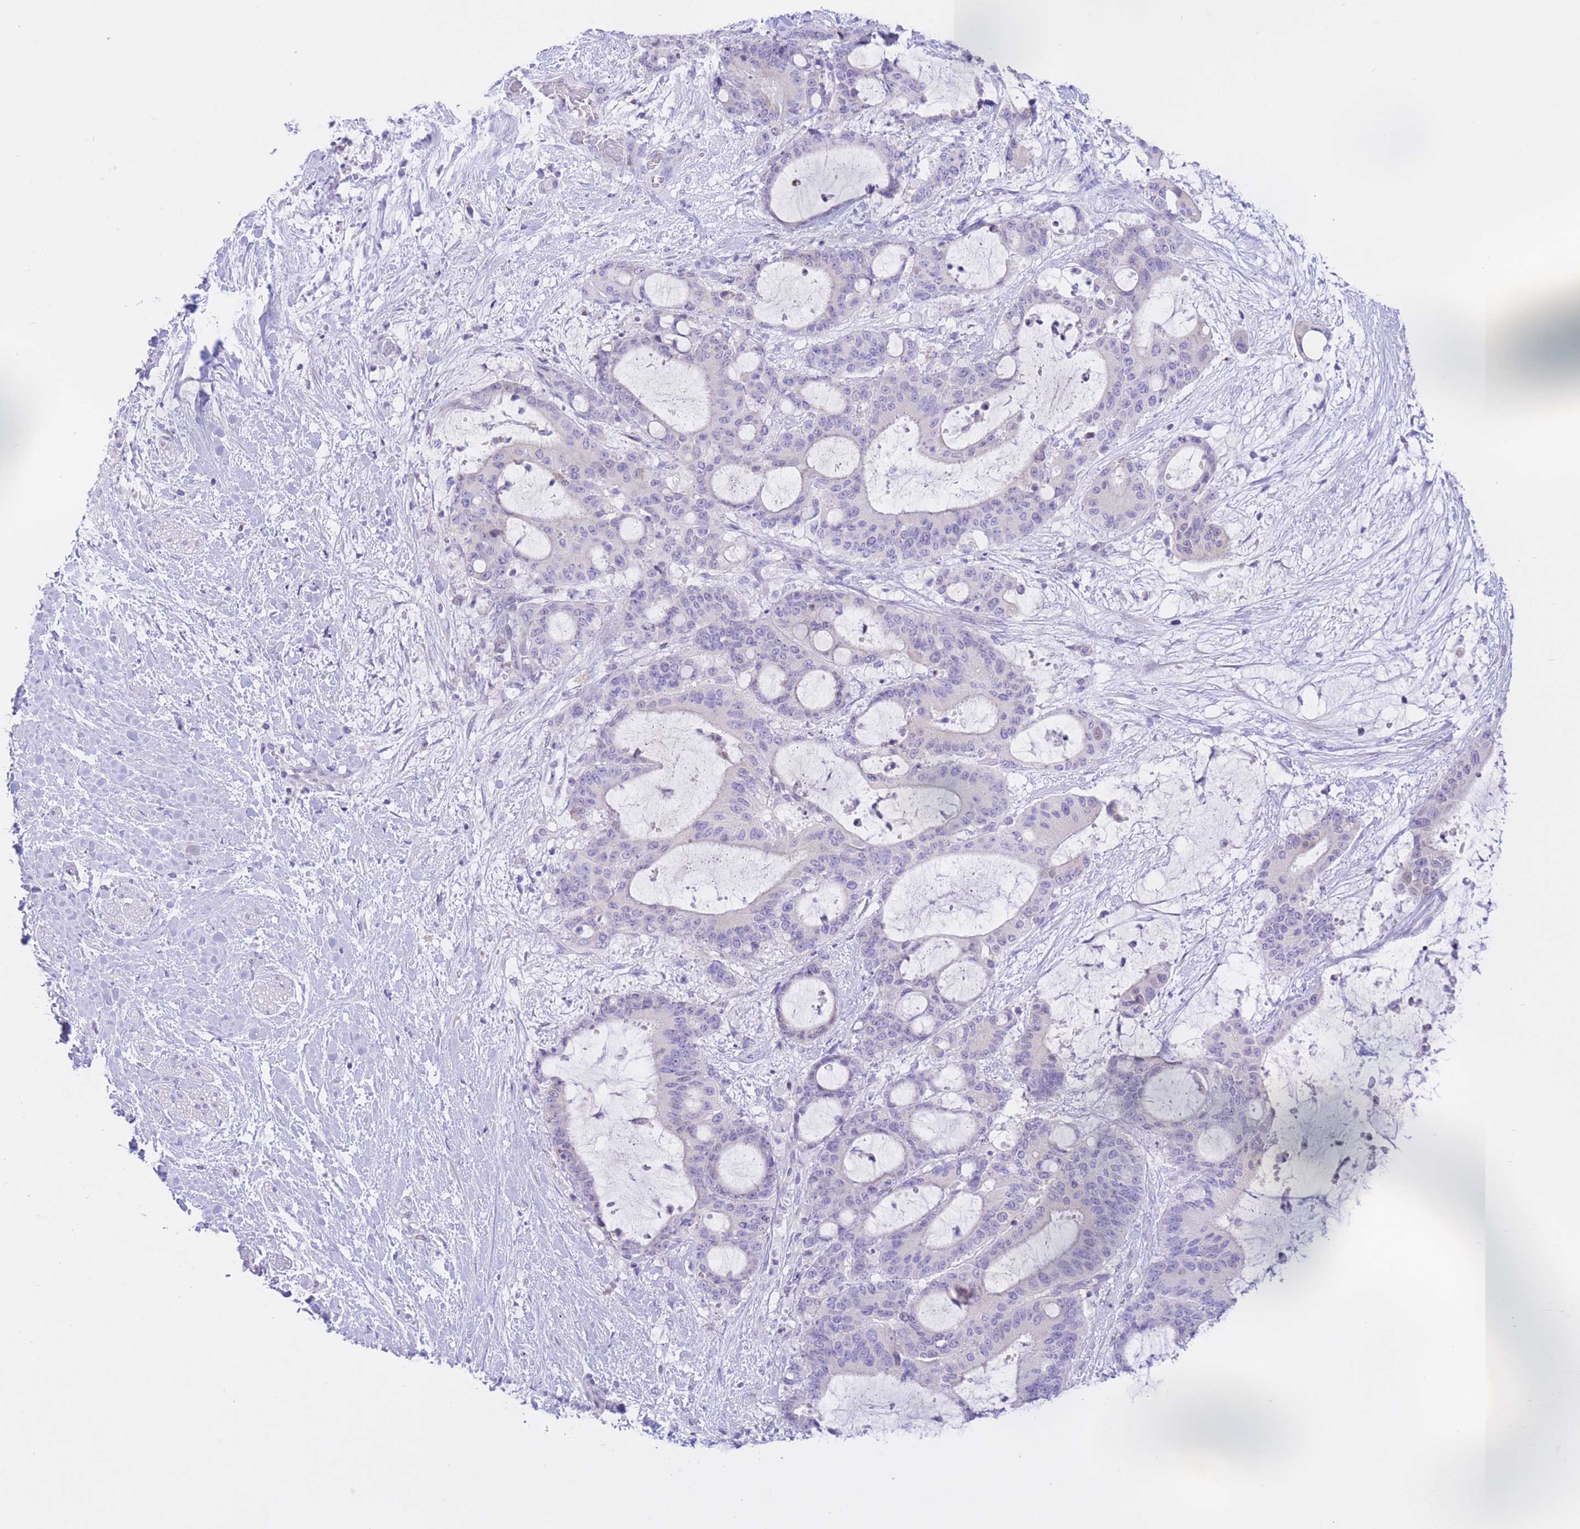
{"staining": {"intensity": "negative", "quantity": "none", "location": "none"}, "tissue": "liver cancer", "cell_type": "Tumor cells", "image_type": "cancer", "snomed": [{"axis": "morphology", "description": "Normal tissue, NOS"}, {"axis": "morphology", "description": "Cholangiocarcinoma"}, {"axis": "topography", "description": "Liver"}, {"axis": "topography", "description": "Peripheral nerve tissue"}], "caption": "This is an immunohistochemistry (IHC) photomicrograph of liver cancer (cholangiocarcinoma). There is no expression in tumor cells.", "gene": "RPL39L", "patient": {"sex": "female", "age": 73}}